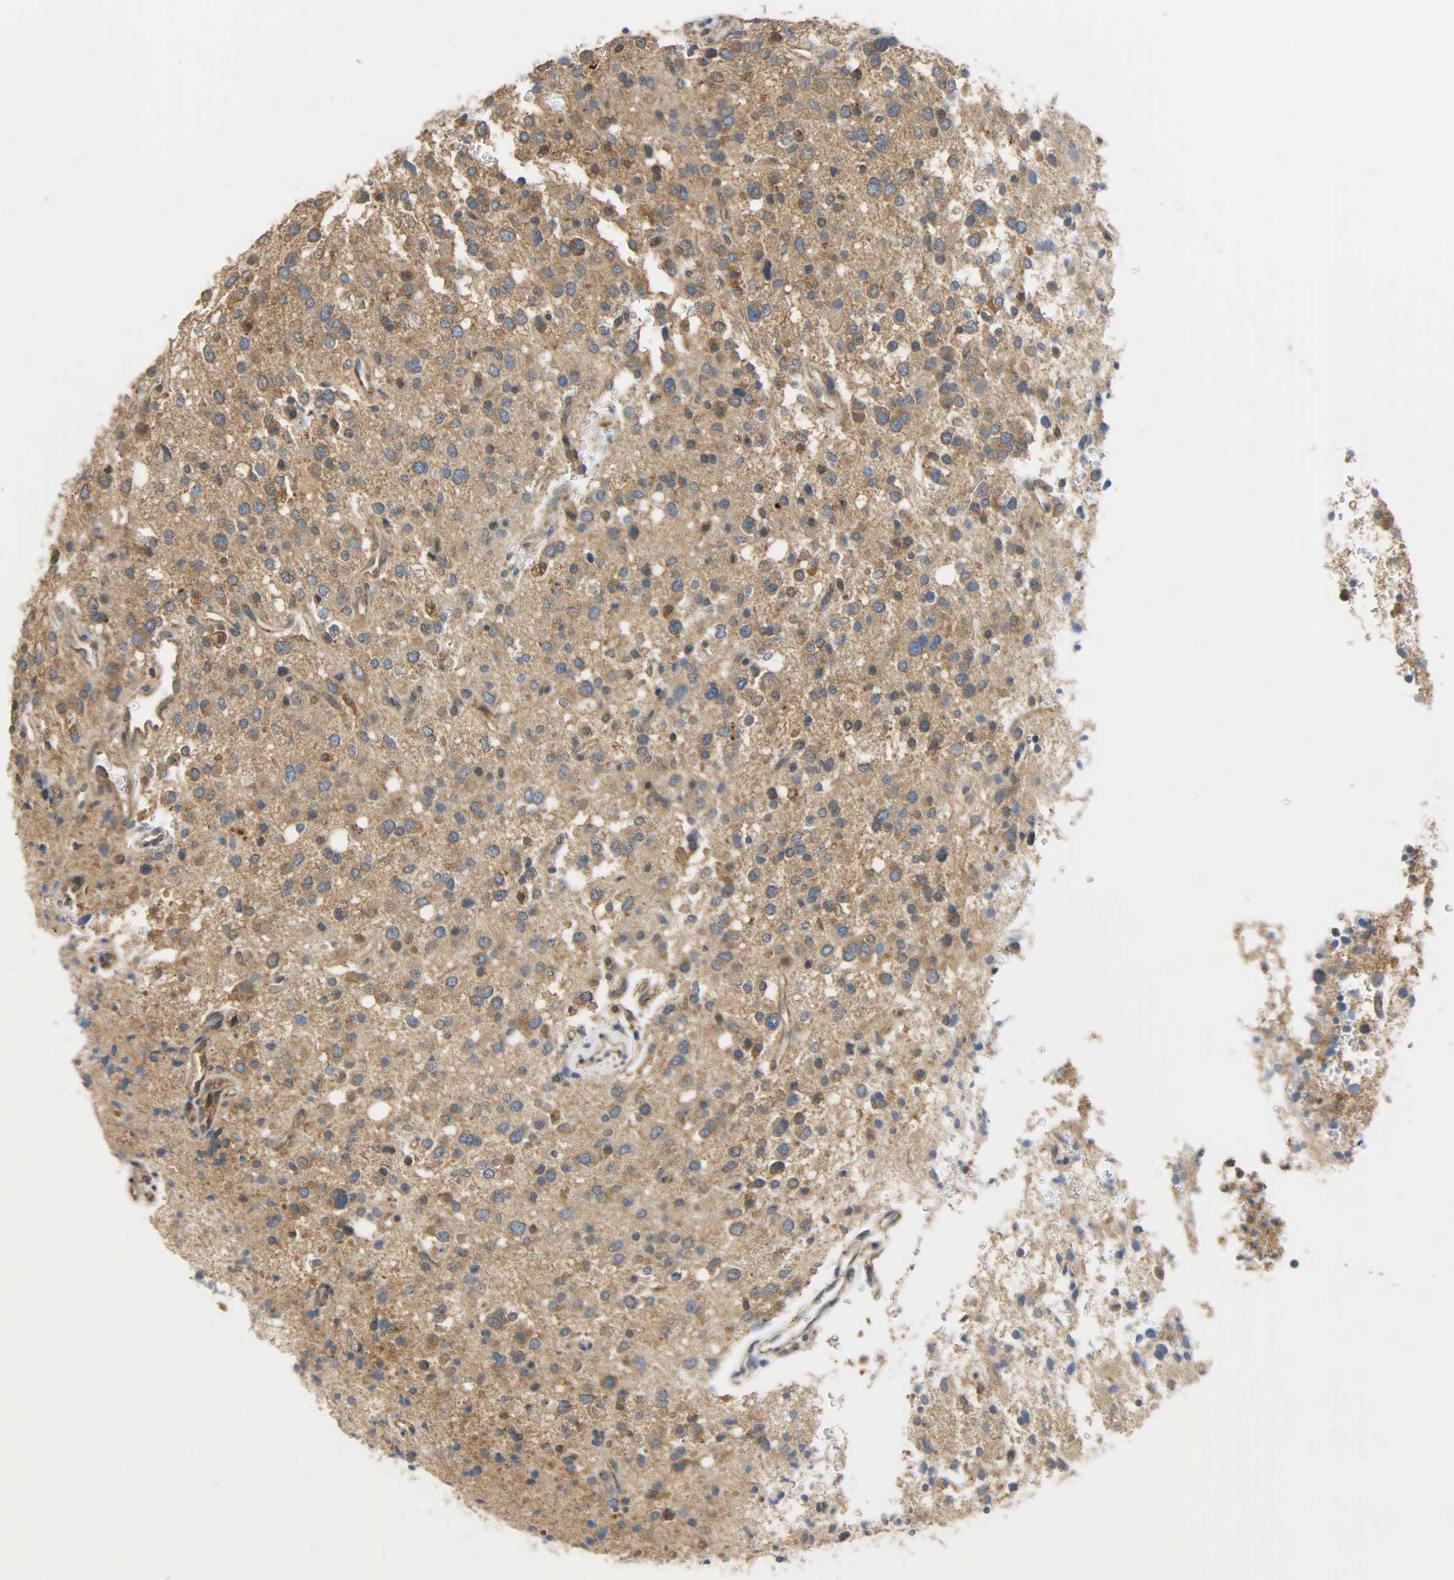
{"staining": {"intensity": "moderate", "quantity": ">75%", "location": "cytoplasmic/membranous"}, "tissue": "glioma", "cell_type": "Tumor cells", "image_type": "cancer", "snomed": [{"axis": "morphology", "description": "Glioma, malignant, High grade"}, {"axis": "topography", "description": "Brain"}], "caption": "Immunohistochemical staining of malignant high-grade glioma exhibits medium levels of moderate cytoplasmic/membranous staining in approximately >75% of tumor cells. The protein is shown in brown color, while the nuclei are stained blue.", "gene": "GIT2", "patient": {"sex": "male", "age": 47}}